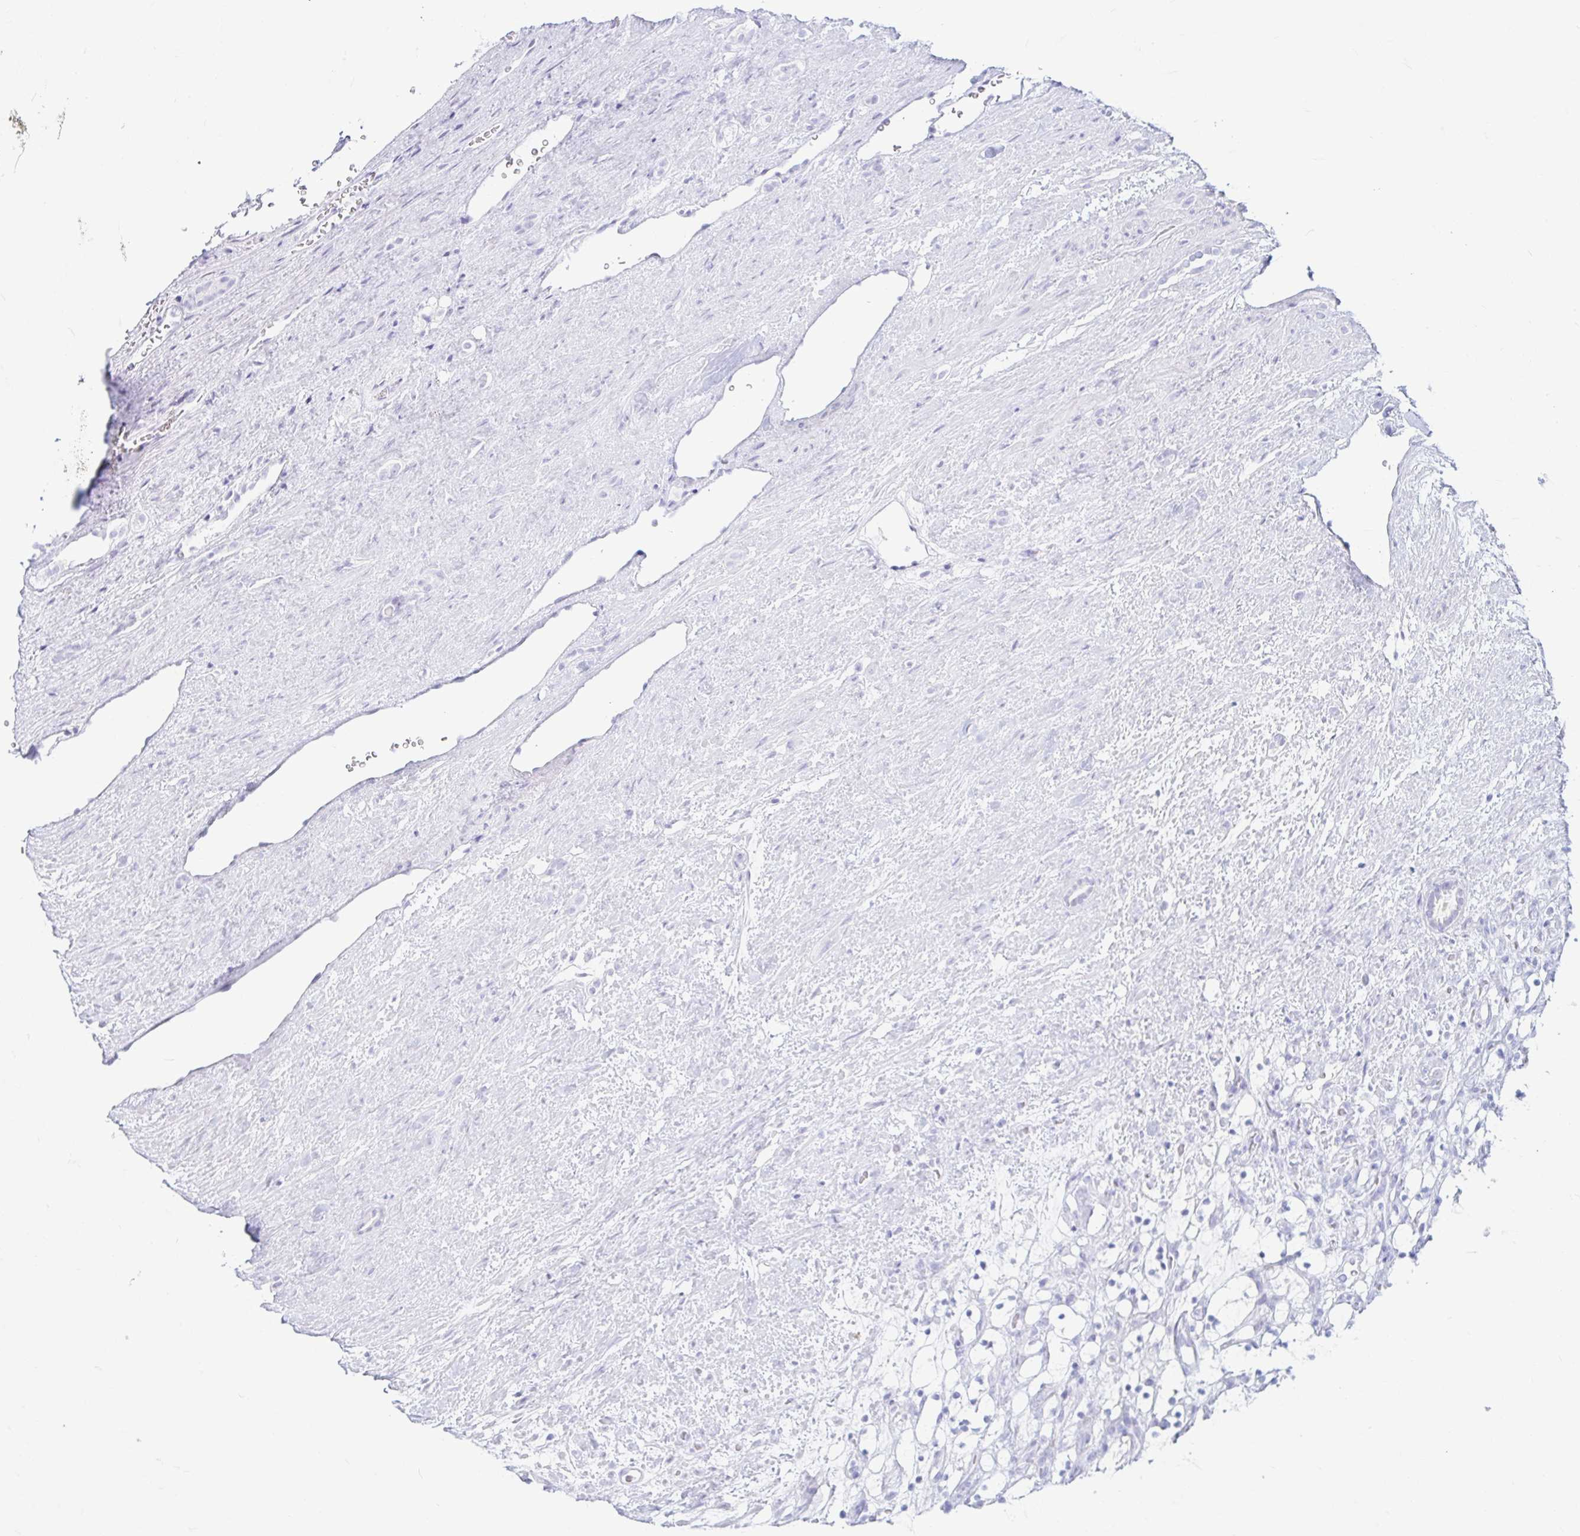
{"staining": {"intensity": "negative", "quantity": "none", "location": "none"}, "tissue": "renal cancer", "cell_type": "Tumor cells", "image_type": "cancer", "snomed": [{"axis": "morphology", "description": "Adenocarcinoma, NOS"}, {"axis": "topography", "description": "Kidney"}], "caption": "Renal adenocarcinoma was stained to show a protein in brown. There is no significant positivity in tumor cells.", "gene": "ERICH6", "patient": {"sex": "female", "age": 69}}